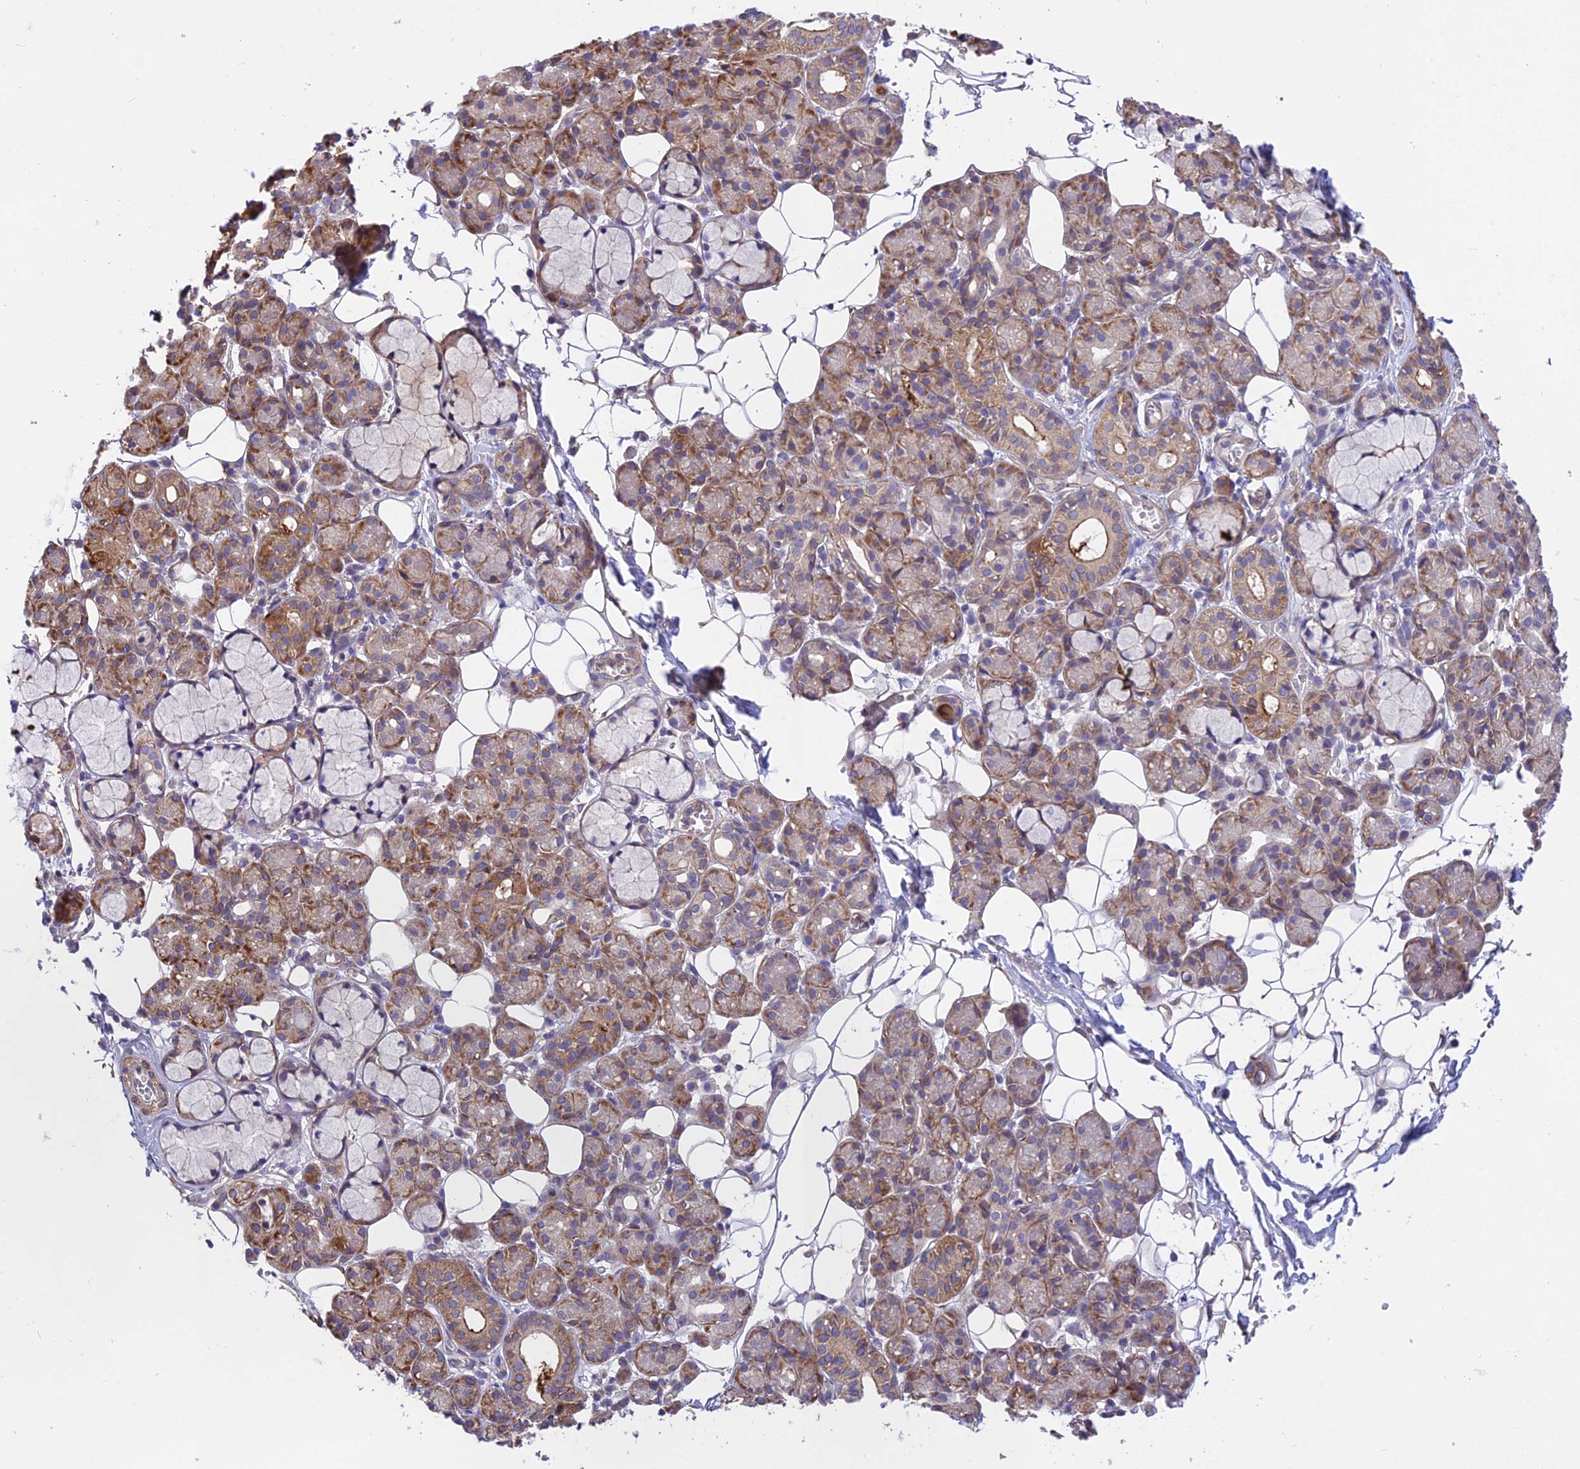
{"staining": {"intensity": "moderate", "quantity": "25%-75%", "location": "cytoplasmic/membranous"}, "tissue": "salivary gland", "cell_type": "Glandular cells", "image_type": "normal", "snomed": [{"axis": "morphology", "description": "Normal tissue, NOS"}, {"axis": "topography", "description": "Salivary gland"}], "caption": "A high-resolution histopathology image shows immunohistochemistry staining of normal salivary gland, which demonstrates moderate cytoplasmic/membranous positivity in approximately 25%-75% of glandular cells. (DAB (3,3'-diaminobenzidine) IHC with brightfield microscopy, high magnification).", "gene": "TRIM43B", "patient": {"sex": "male", "age": 63}}